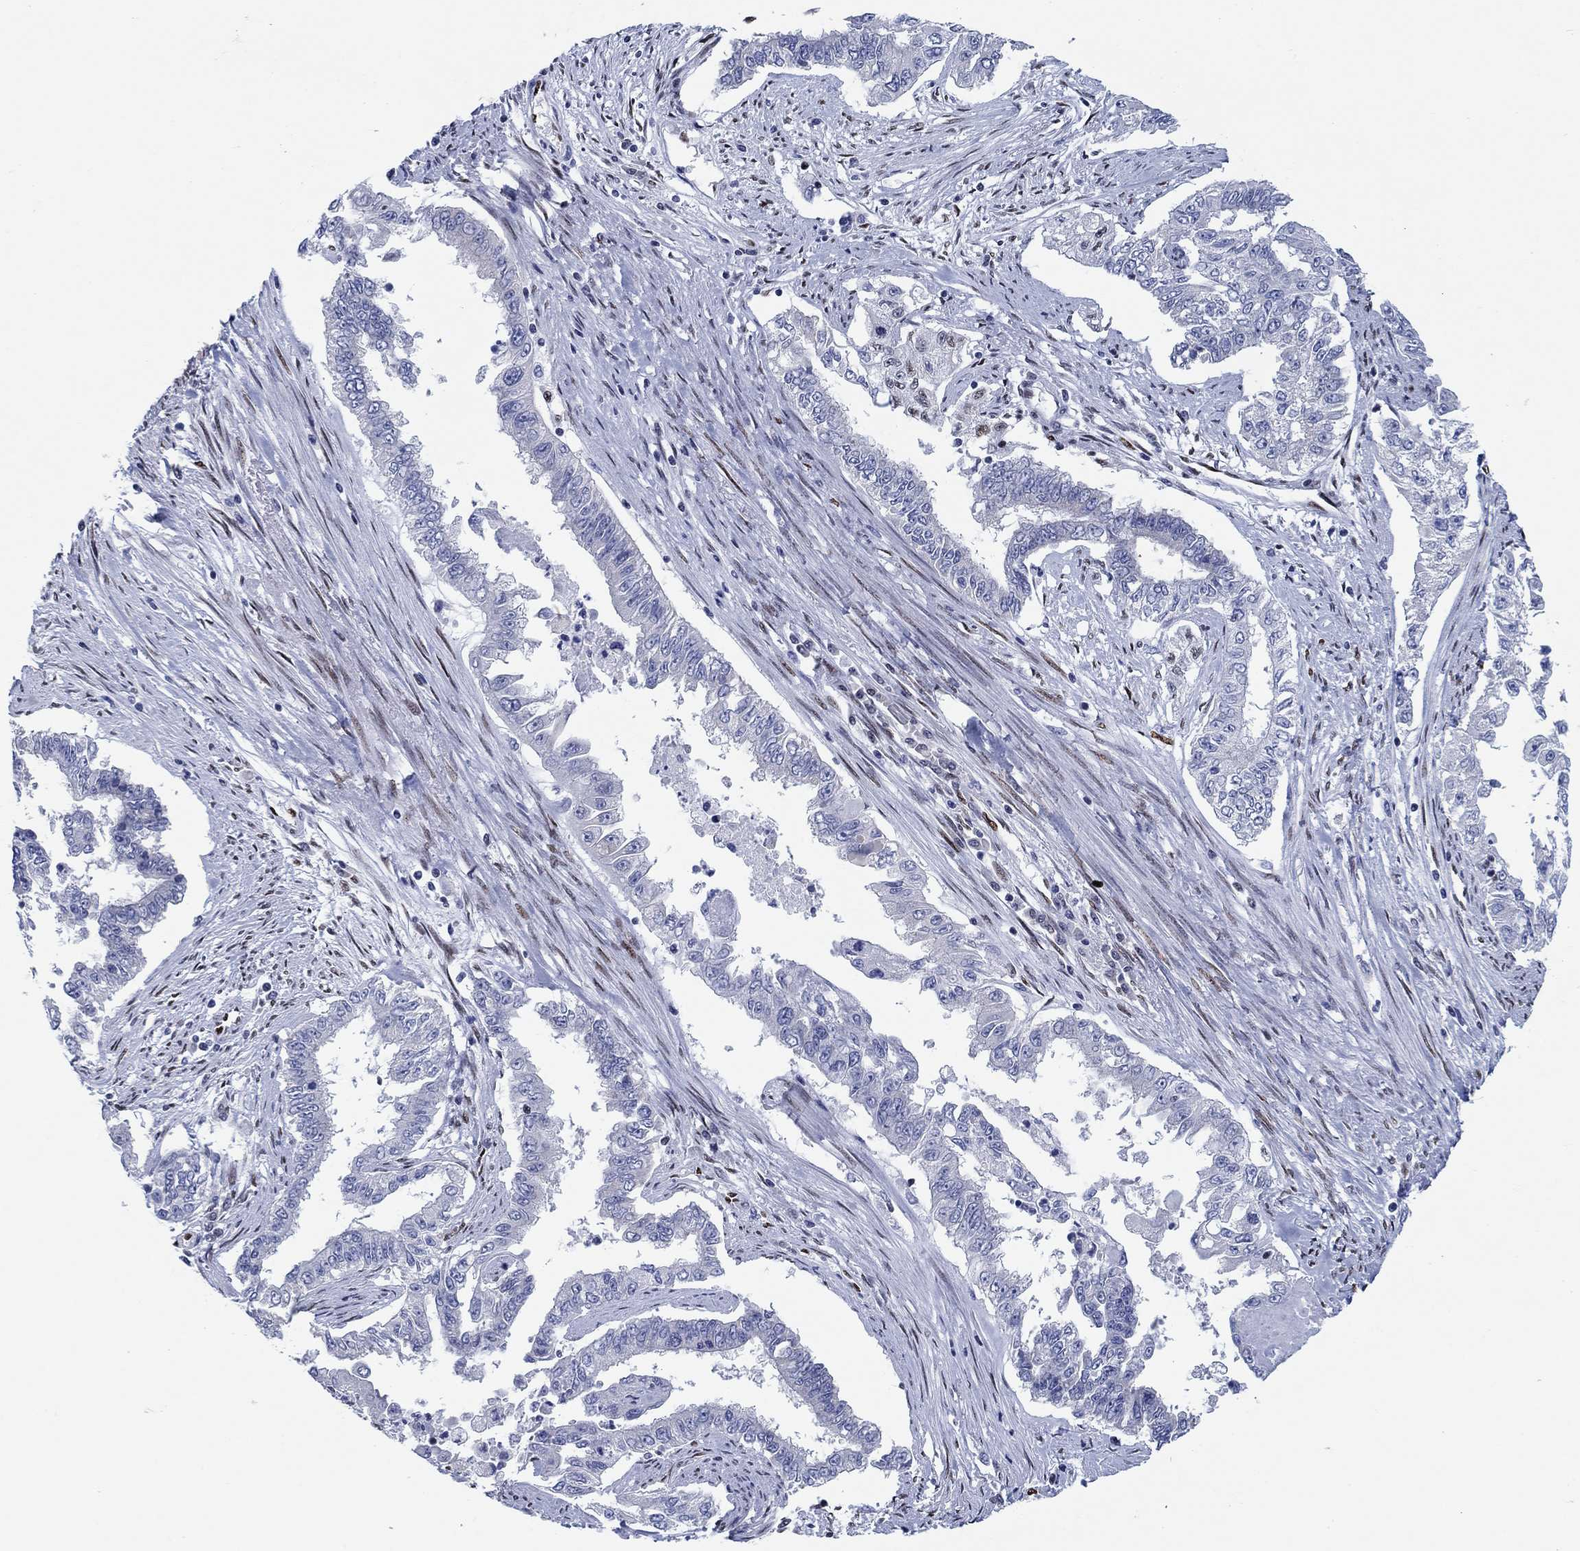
{"staining": {"intensity": "negative", "quantity": "none", "location": "none"}, "tissue": "endometrial cancer", "cell_type": "Tumor cells", "image_type": "cancer", "snomed": [{"axis": "morphology", "description": "Adenocarcinoma, NOS"}, {"axis": "topography", "description": "Uterus"}], "caption": "IHC of human endometrial adenocarcinoma reveals no expression in tumor cells.", "gene": "ZEB1", "patient": {"sex": "female", "age": 59}}